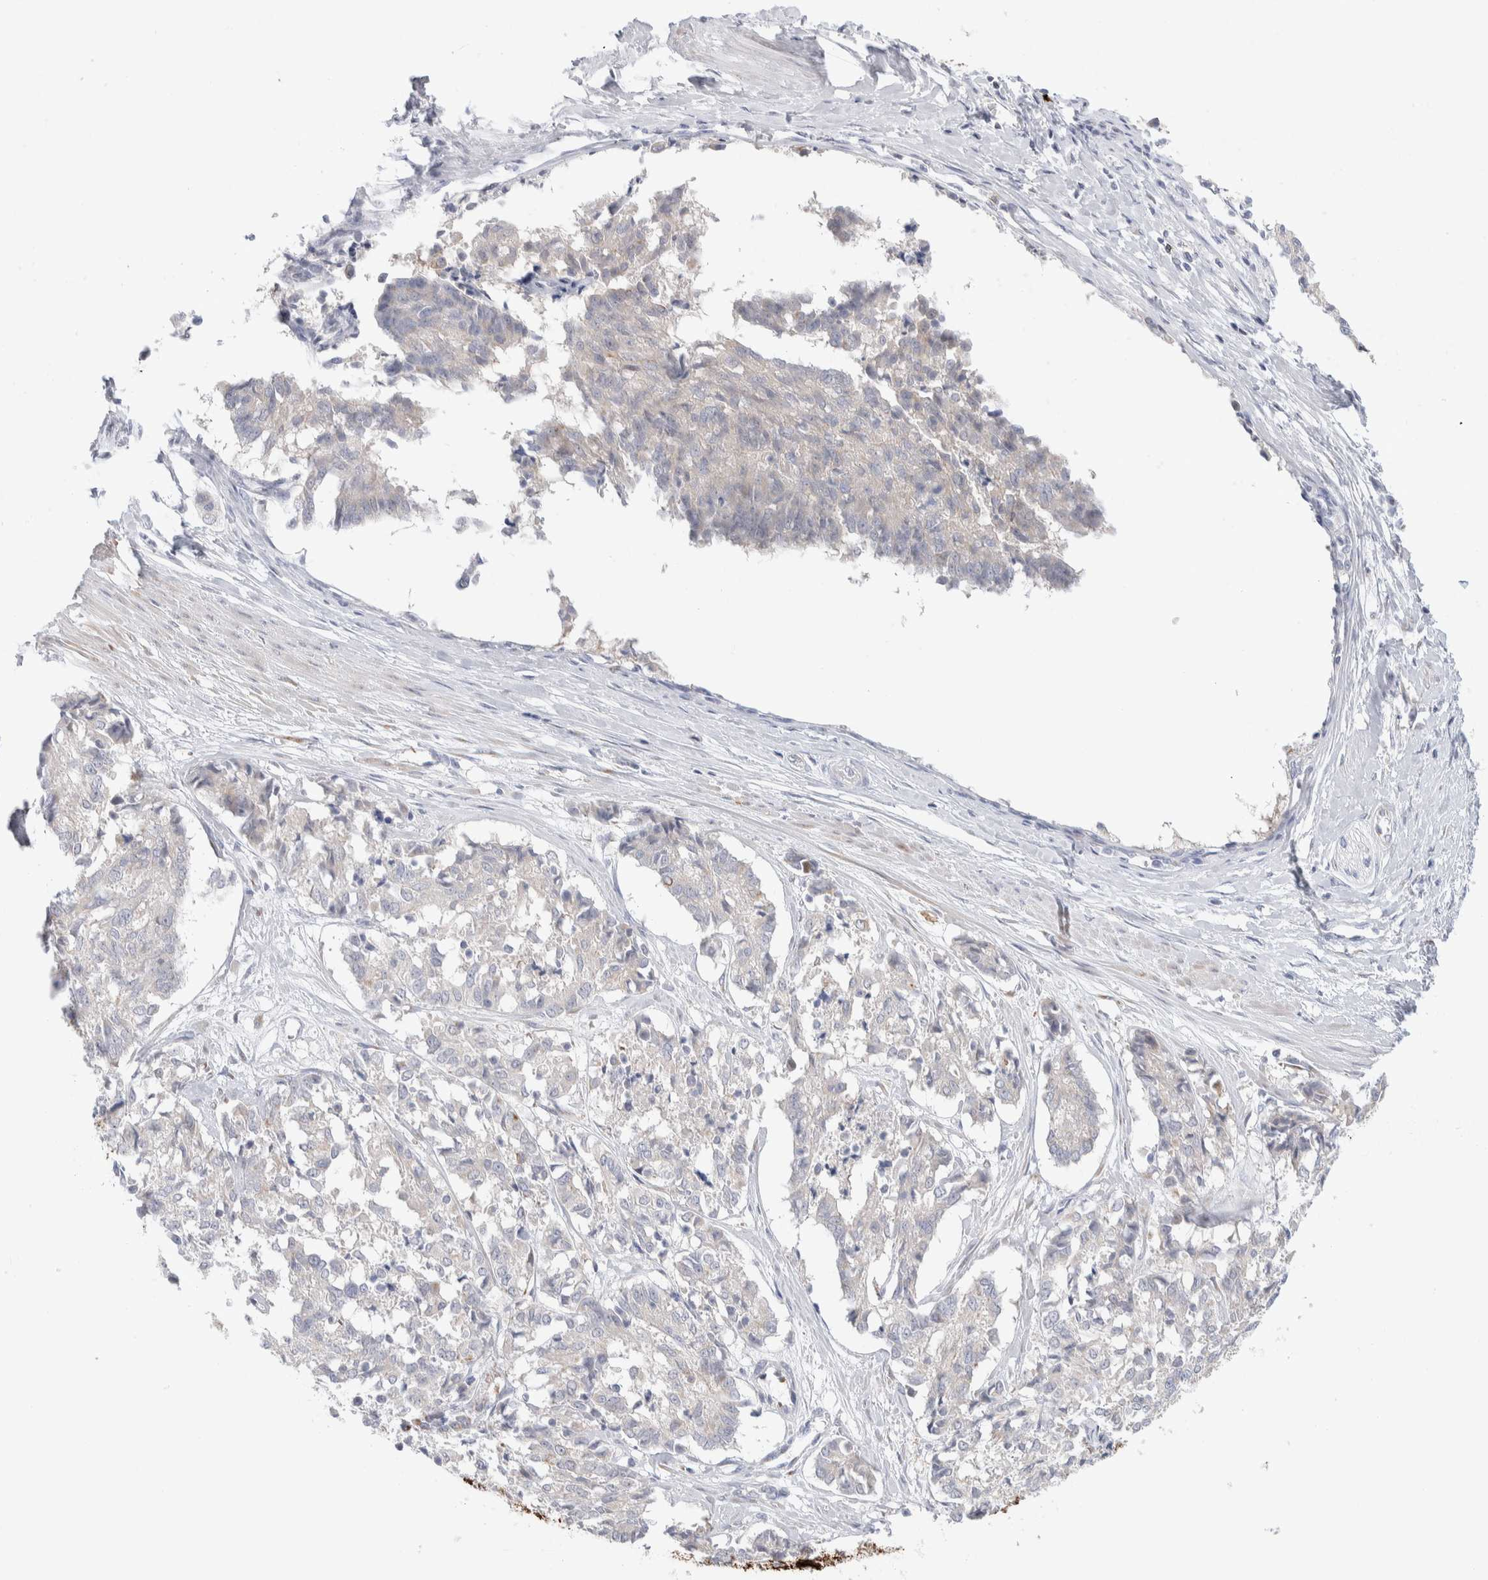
{"staining": {"intensity": "negative", "quantity": "none", "location": "none"}, "tissue": "cervical cancer", "cell_type": "Tumor cells", "image_type": "cancer", "snomed": [{"axis": "morphology", "description": "Squamous cell carcinoma, NOS"}, {"axis": "topography", "description": "Cervix"}], "caption": "The histopathology image demonstrates no staining of tumor cells in squamous cell carcinoma (cervical). (Immunohistochemistry (ihc), brightfield microscopy, high magnification).", "gene": "C1orf112", "patient": {"sex": "female", "age": 35}}